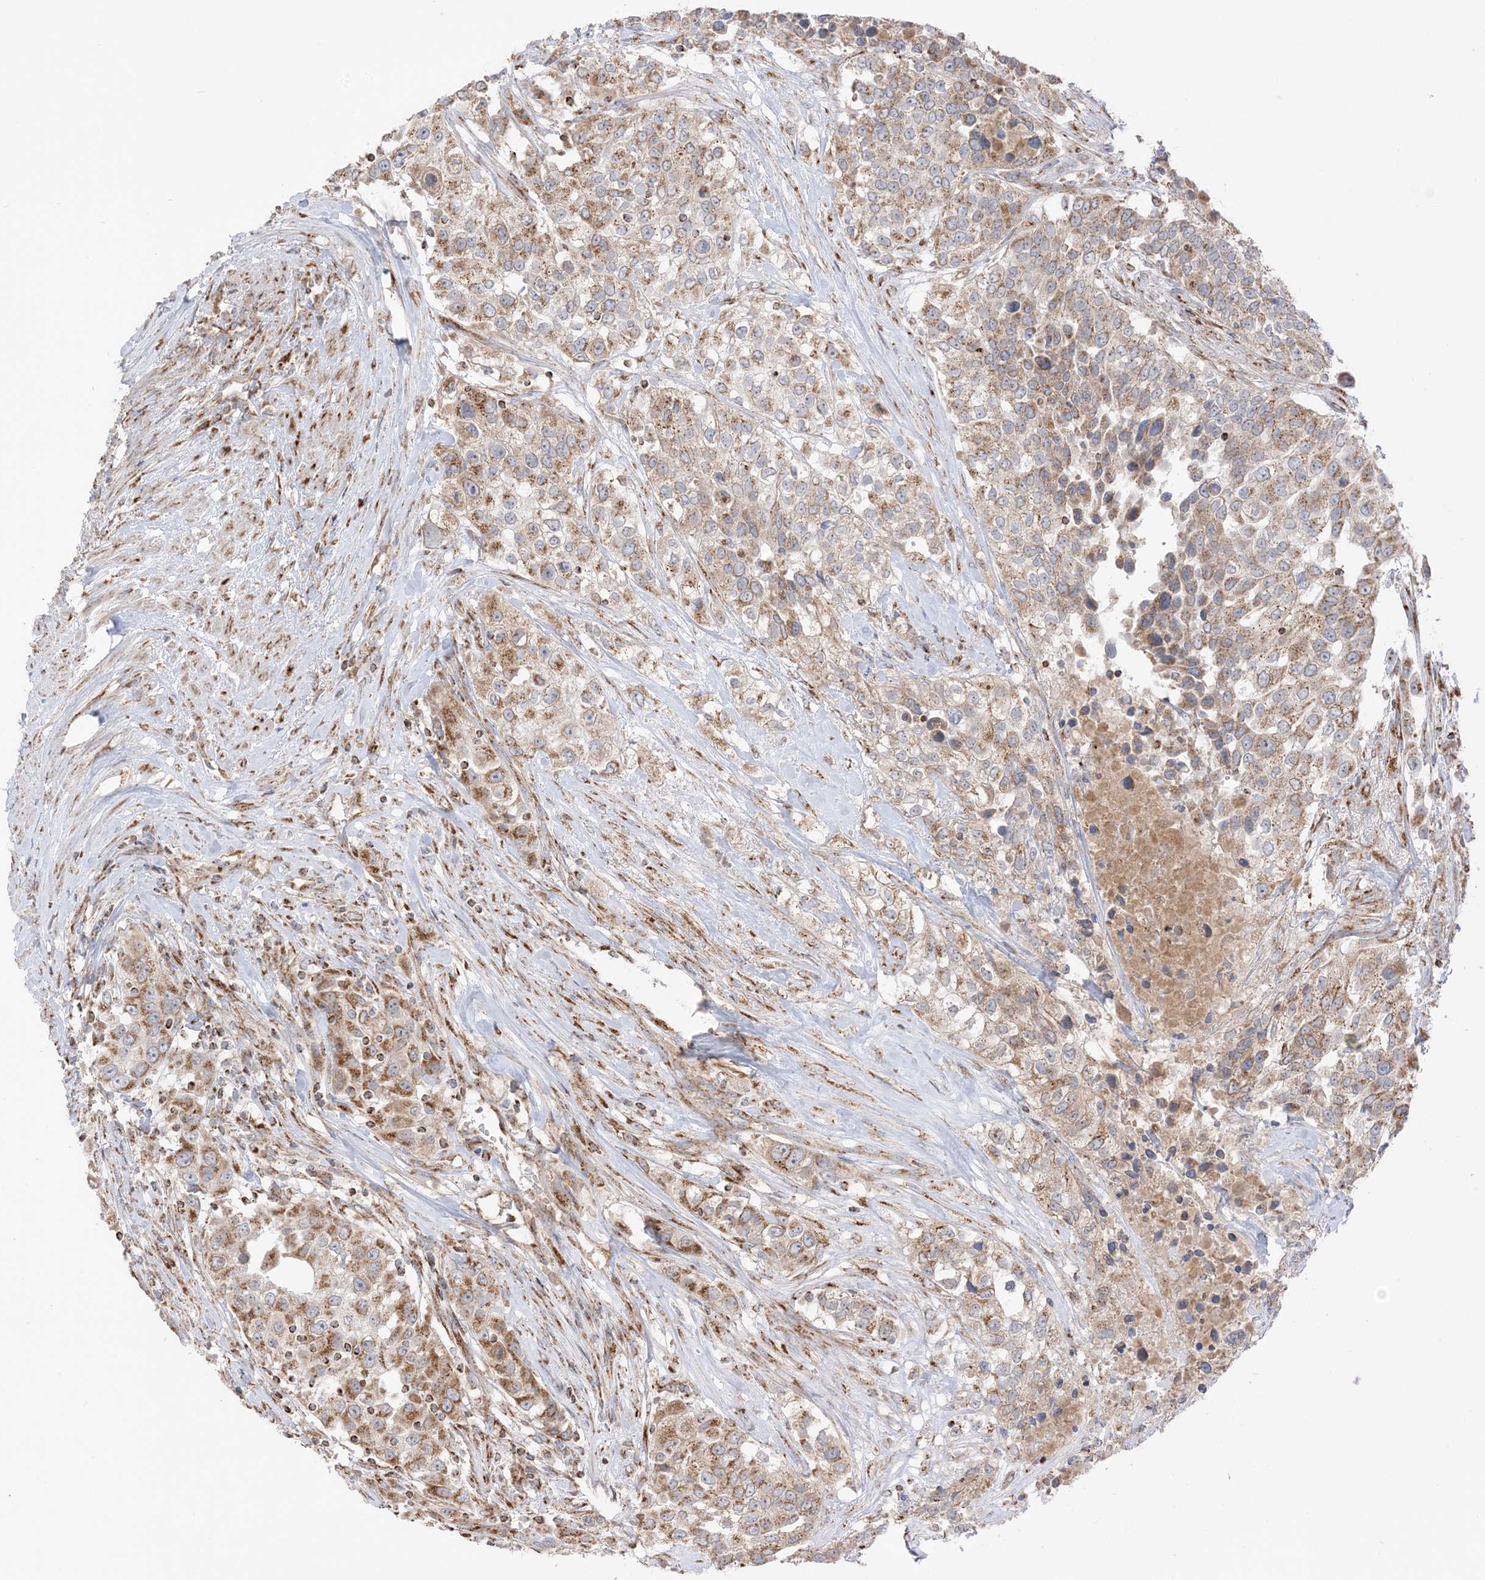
{"staining": {"intensity": "moderate", "quantity": ">75%", "location": "cytoplasmic/membranous"}, "tissue": "urothelial cancer", "cell_type": "Tumor cells", "image_type": "cancer", "snomed": [{"axis": "morphology", "description": "Urothelial carcinoma, High grade"}, {"axis": "topography", "description": "Urinary bladder"}], "caption": "Brown immunohistochemical staining in high-grade urothelial carcinoma demonstrates moderate cytoplasmic/membranous expression in about >75% of tumor cells.", "gene": "SLC25A12", "patient": {"sex": "female", "age": 80}}